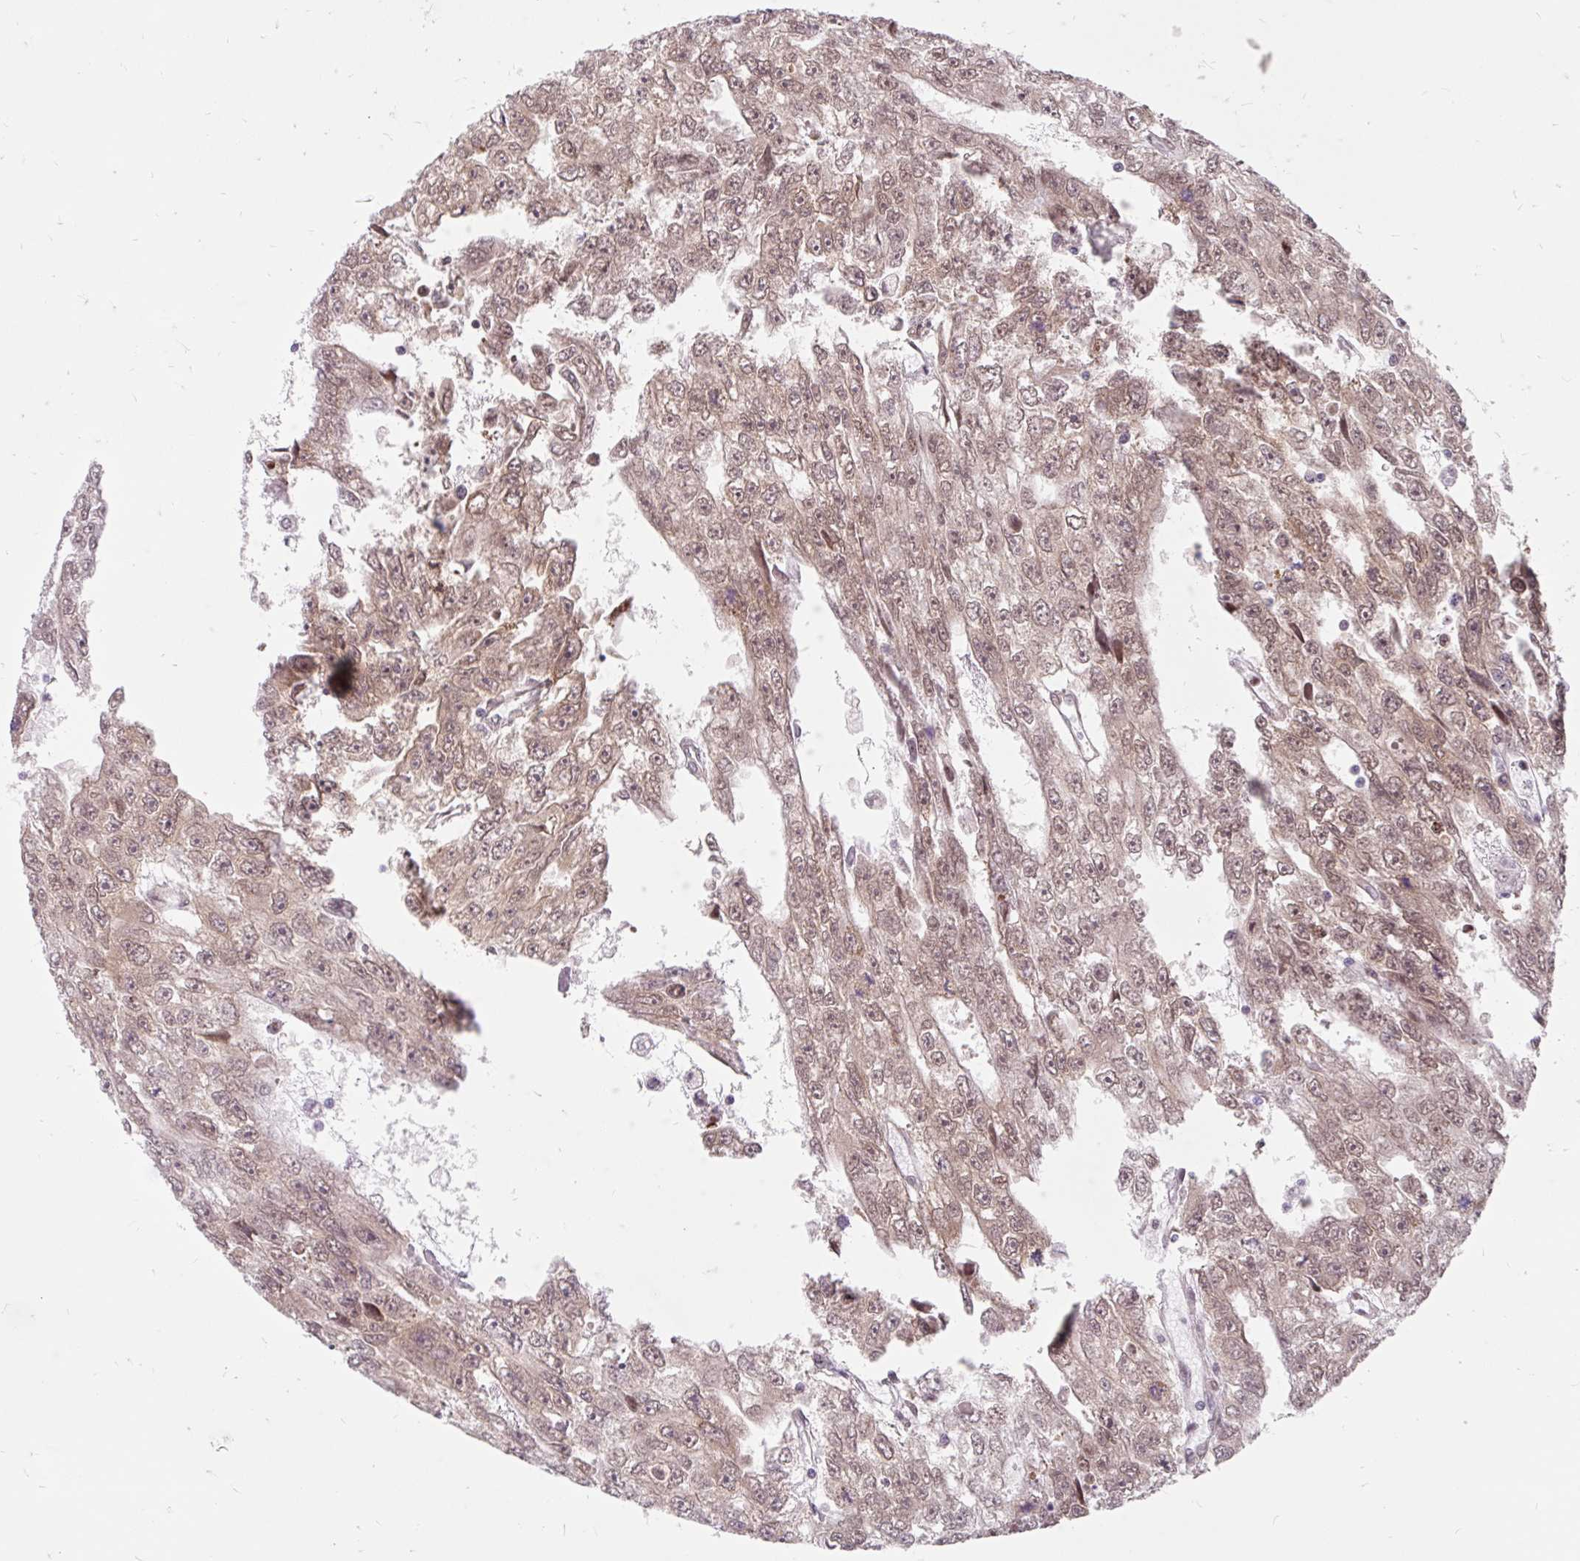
{"staining": {"intensity": "moderate", "quantity": ">75%", "location": "cytoplasmic/membranous"}, "tissue": "testis cancer", "cell_type": "Tumor cells", "image_type": "cancer", "snomed": [{"axis": "morphology", "description": "Carcinoma, Embryonal, NOS"}, {"axis": "topography", "description": "Testis"}], "caption": "Testis cancer (embryonal carcinoma) tissue shows moderate cytoplasmic/membranous positivity in about >75% of tumor cells", "gene": "SRSF10", "patient": {"sex": "male", "age": 20}}